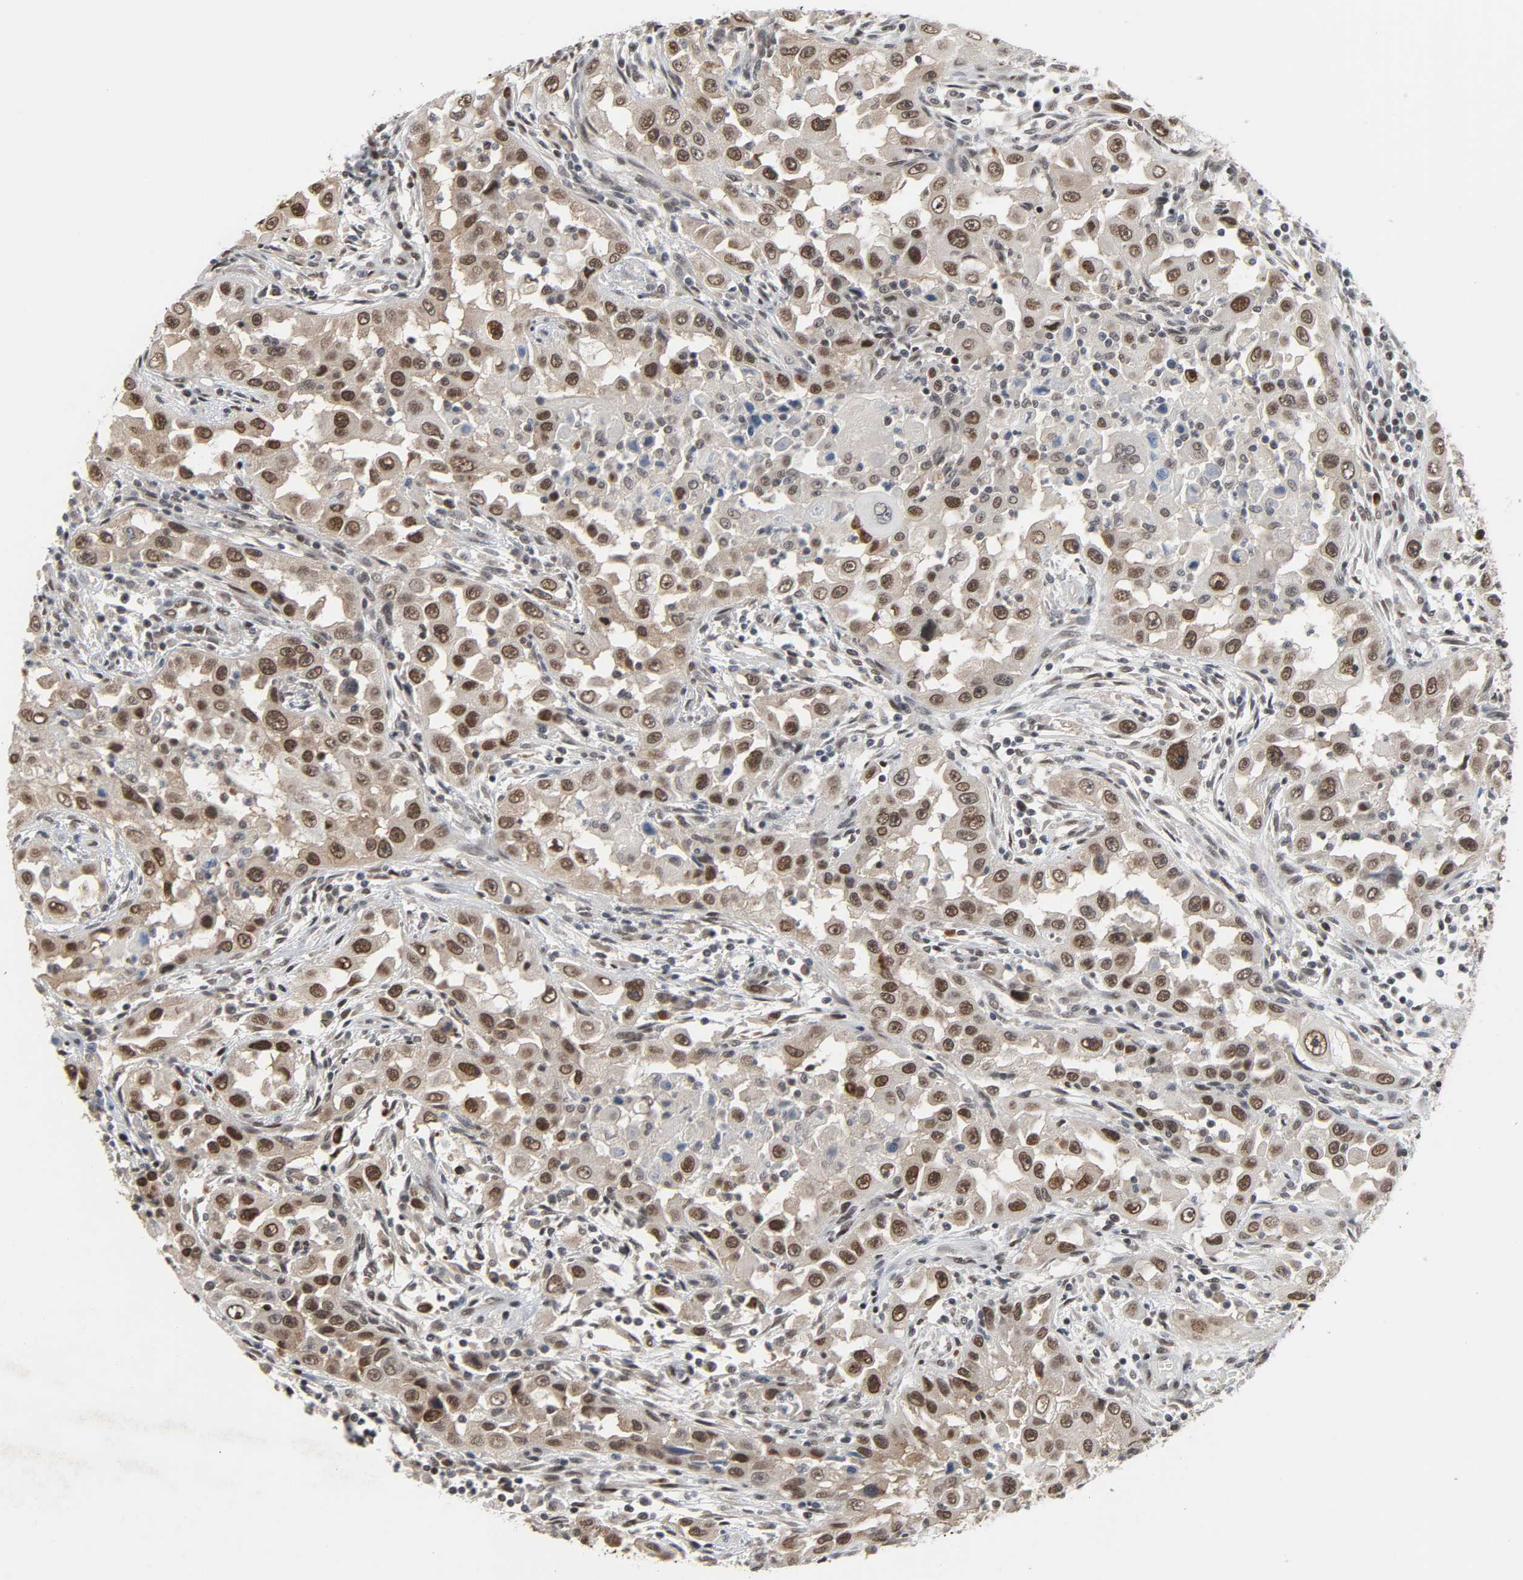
{"staining": {"intensity": "strong", "quantity": "25%-75%", "location": "nuclear"}, "tissue": "head and neck cancer", "cell_type": "Tumor cells", "image_type": "cancer", "snomed": [{"axis": "morphology", "description": "Carcinoma, NOS"}, {"axis": "topography", "description": "Head-Neck"}], "caption": "A high-resolution photomicrograph shows immunohistochemistry staining of head and neck cancer (carcinoma), which demonstrates strong nuclear staining in about 25%-75% of tumor cells. Using DAB (brown) and hematoxylin (blue) stains, captured at high magnification using brightfield microscopy.", "gene": "DAZAP1", "patient": {"sex": "male", "age": 87}}